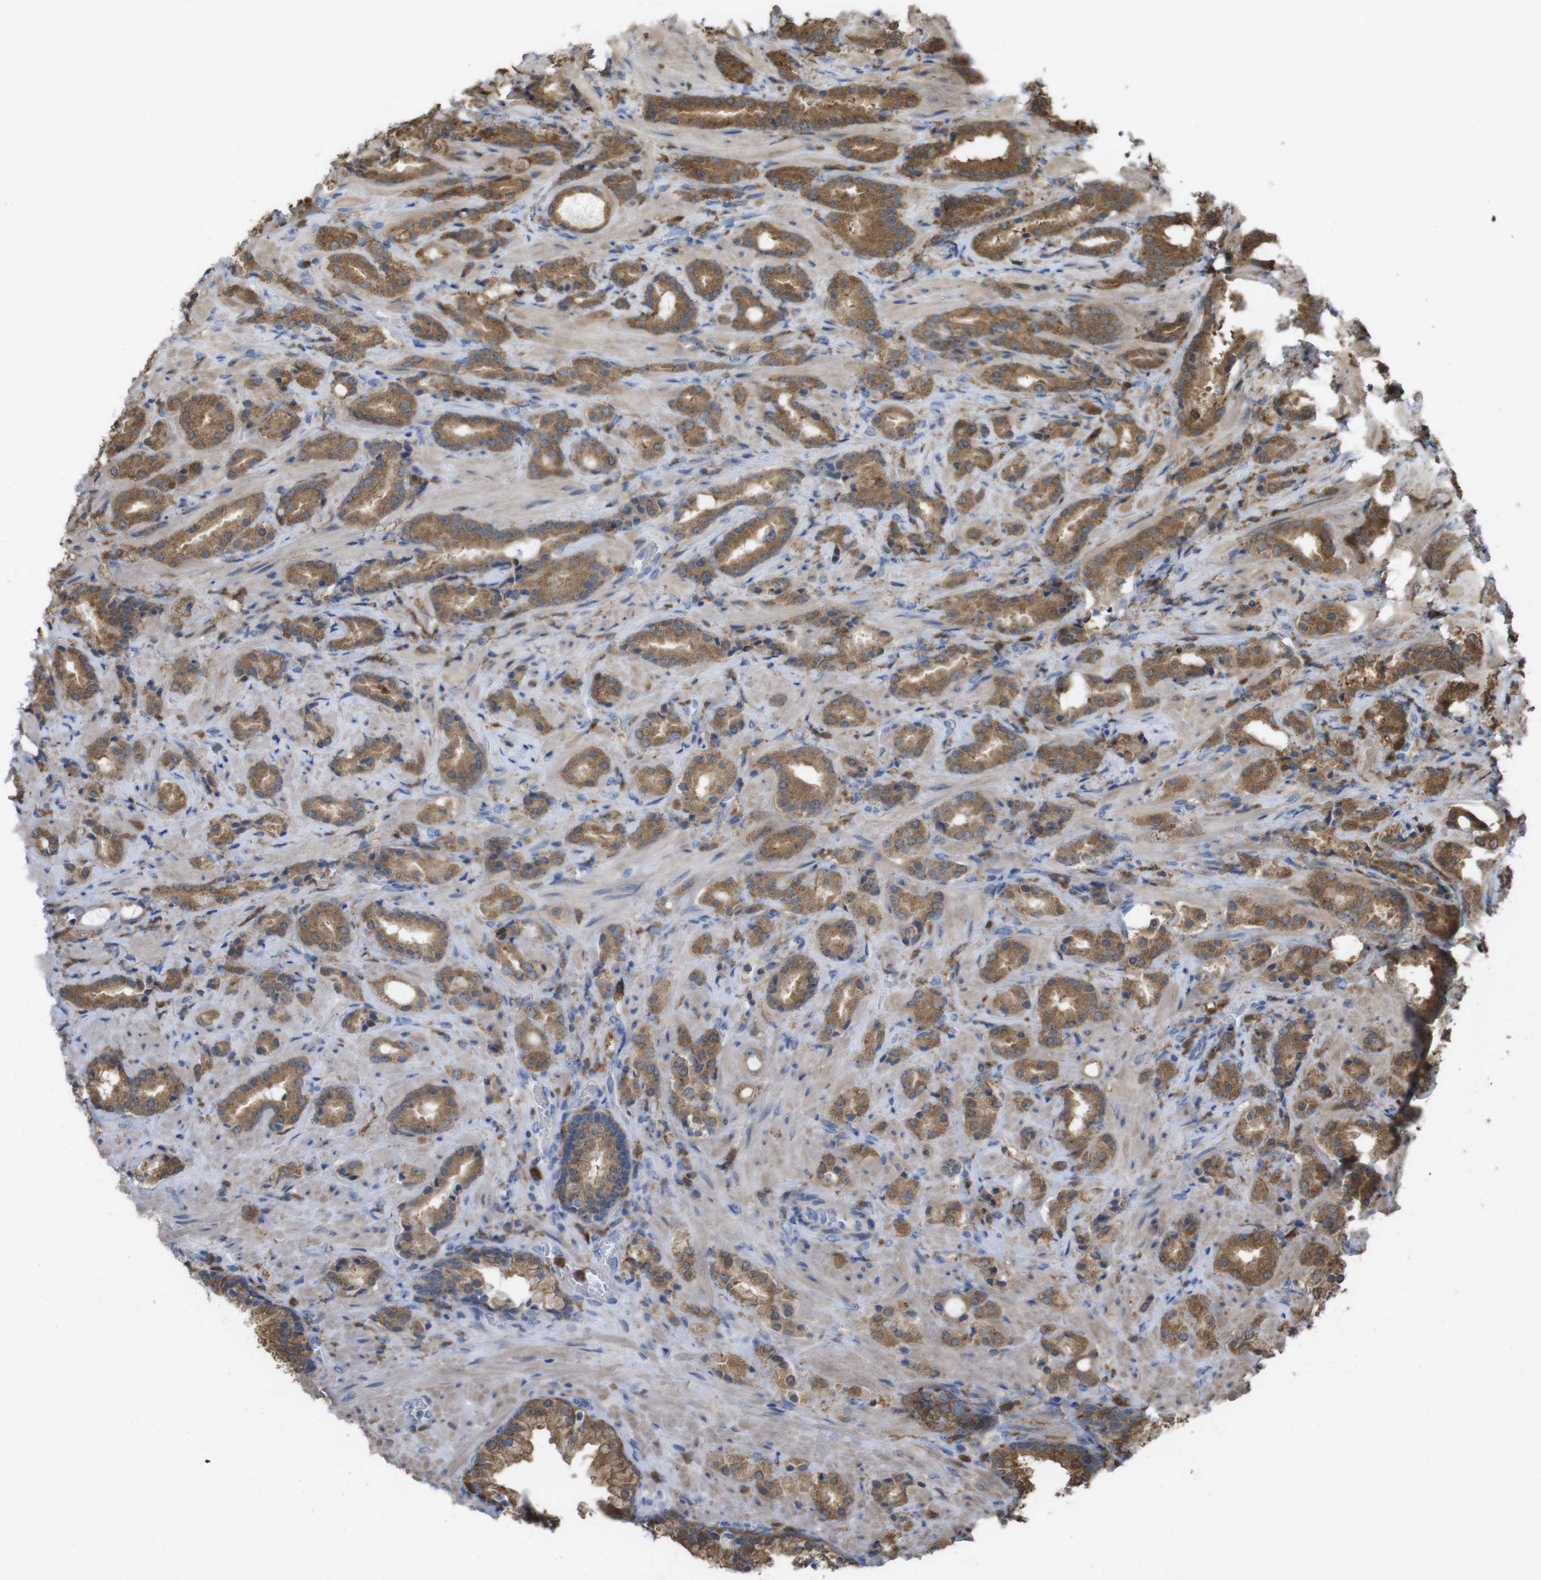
{"staining": {"intensity": "moderate", "quantity": ">75%", "location": "cytoplasmic/membranous"}, "tissue": "prostate cancer", "cell_type": "Tumor cells", "image_type": "cancer", "snomed": [{"axis": "morphology", "description": "Adenocarcinoma, High grade"}, {"axis": "topography", "description": "Prostate"}], "caption": "This is an image of immunohistochemistry (IHC) staining of prostate adenocarcinoma (high-grade), which shows moderate staining in the cytoplasmic/membranous of tumor cells.", "gene": "PRKCD", "patient": {"sex": "male", "age": 64}}